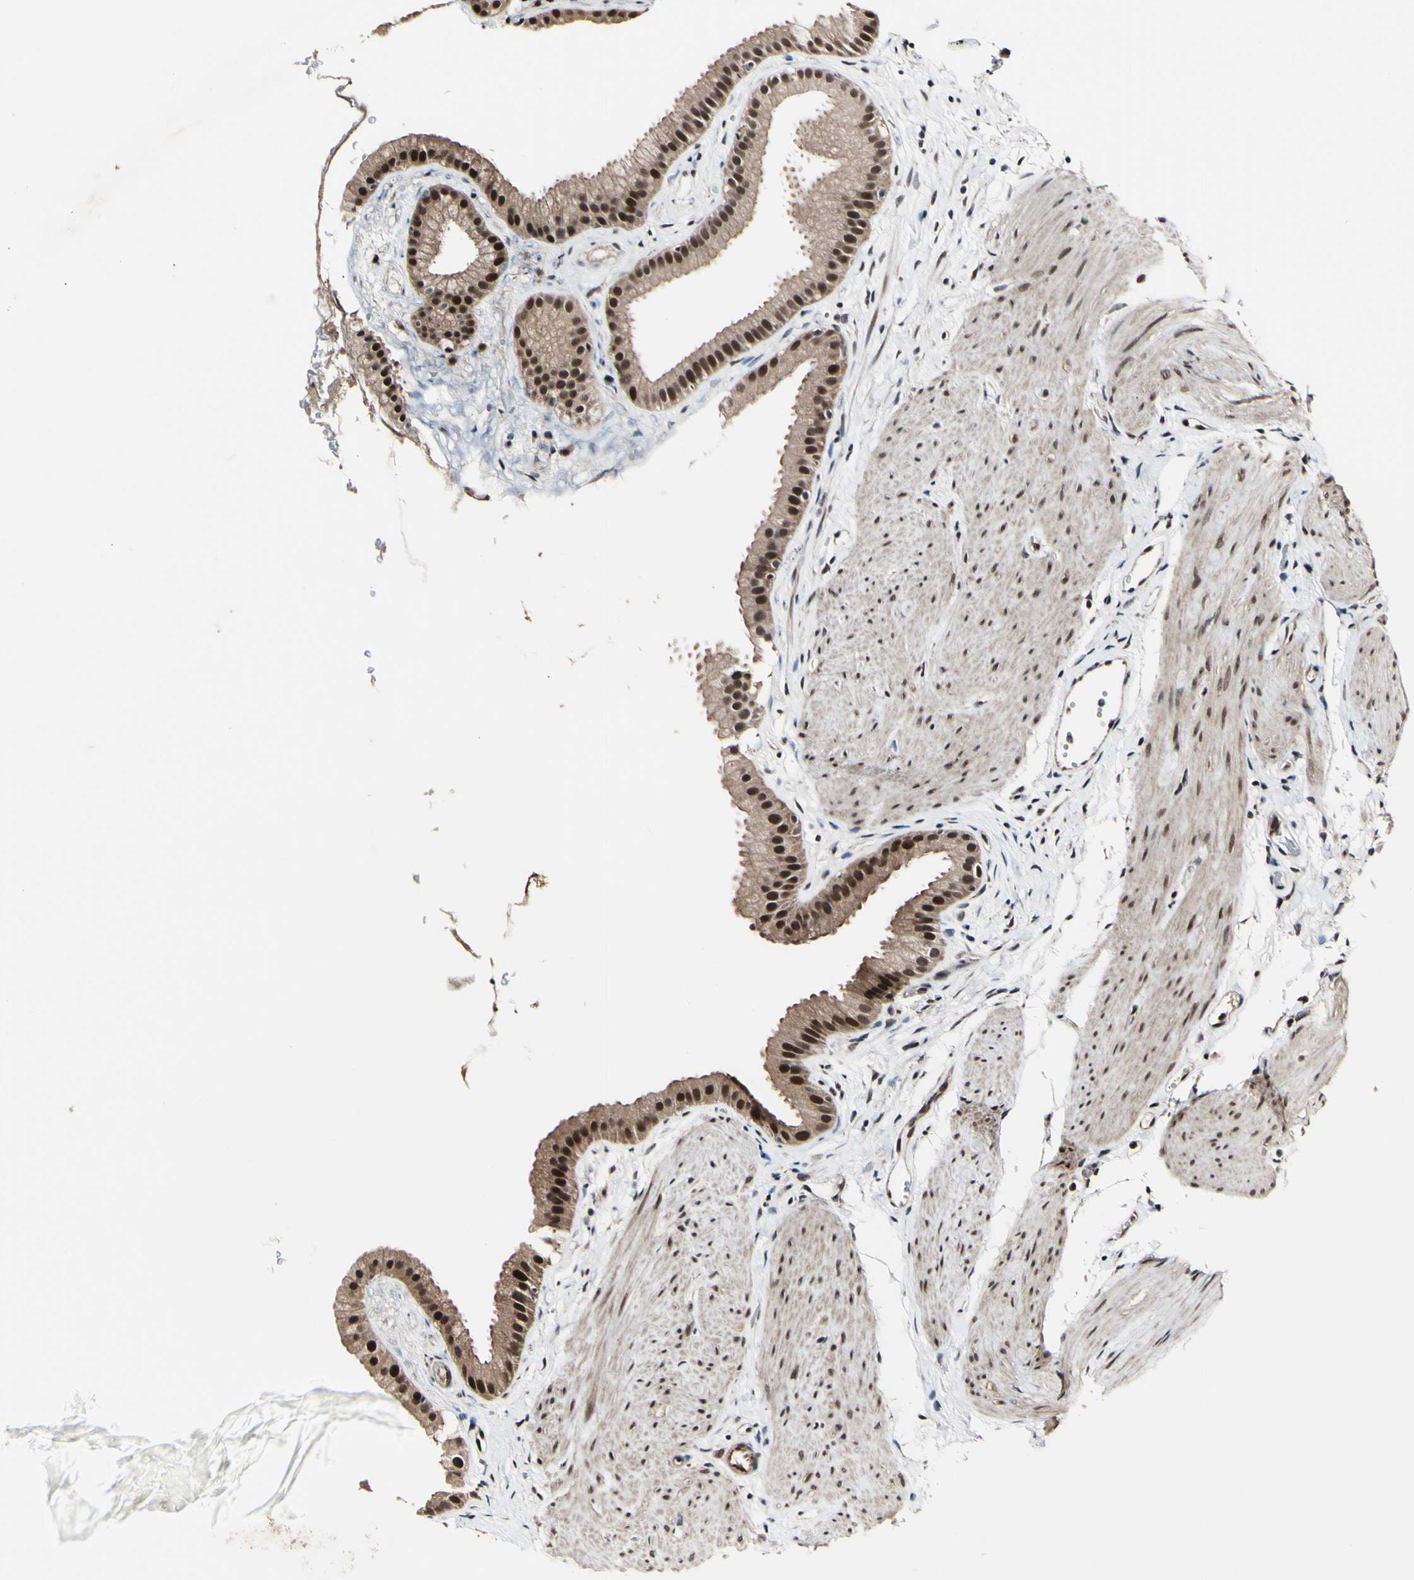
{"staining": {"intensity": "moderate", "quantity": ">75%", "location": "cytoplasmic/membranous,nuclear"}, "tissue": "gallbladder", "cell_type": "Glandular cells", "image_type": "normal", "snomed": [{"axis": "morphology", "description": "Normal tissue, NOS"}, {"axis": "topography", "description": "Gallbladder"}], "caption": "Immunohistochemical staining of unremarkable gallbladder reveals medium levels of moderate cytoplasmic/membranous,nuclear staining in approximately >75% of glandular cells. The staining is performed using DAB brown chromogen to label protein expression. The nuclei are counter-stained blue using hematoxylin.", "gene": "PSMD10", "patient": {"sex": "female", "age": 64}}